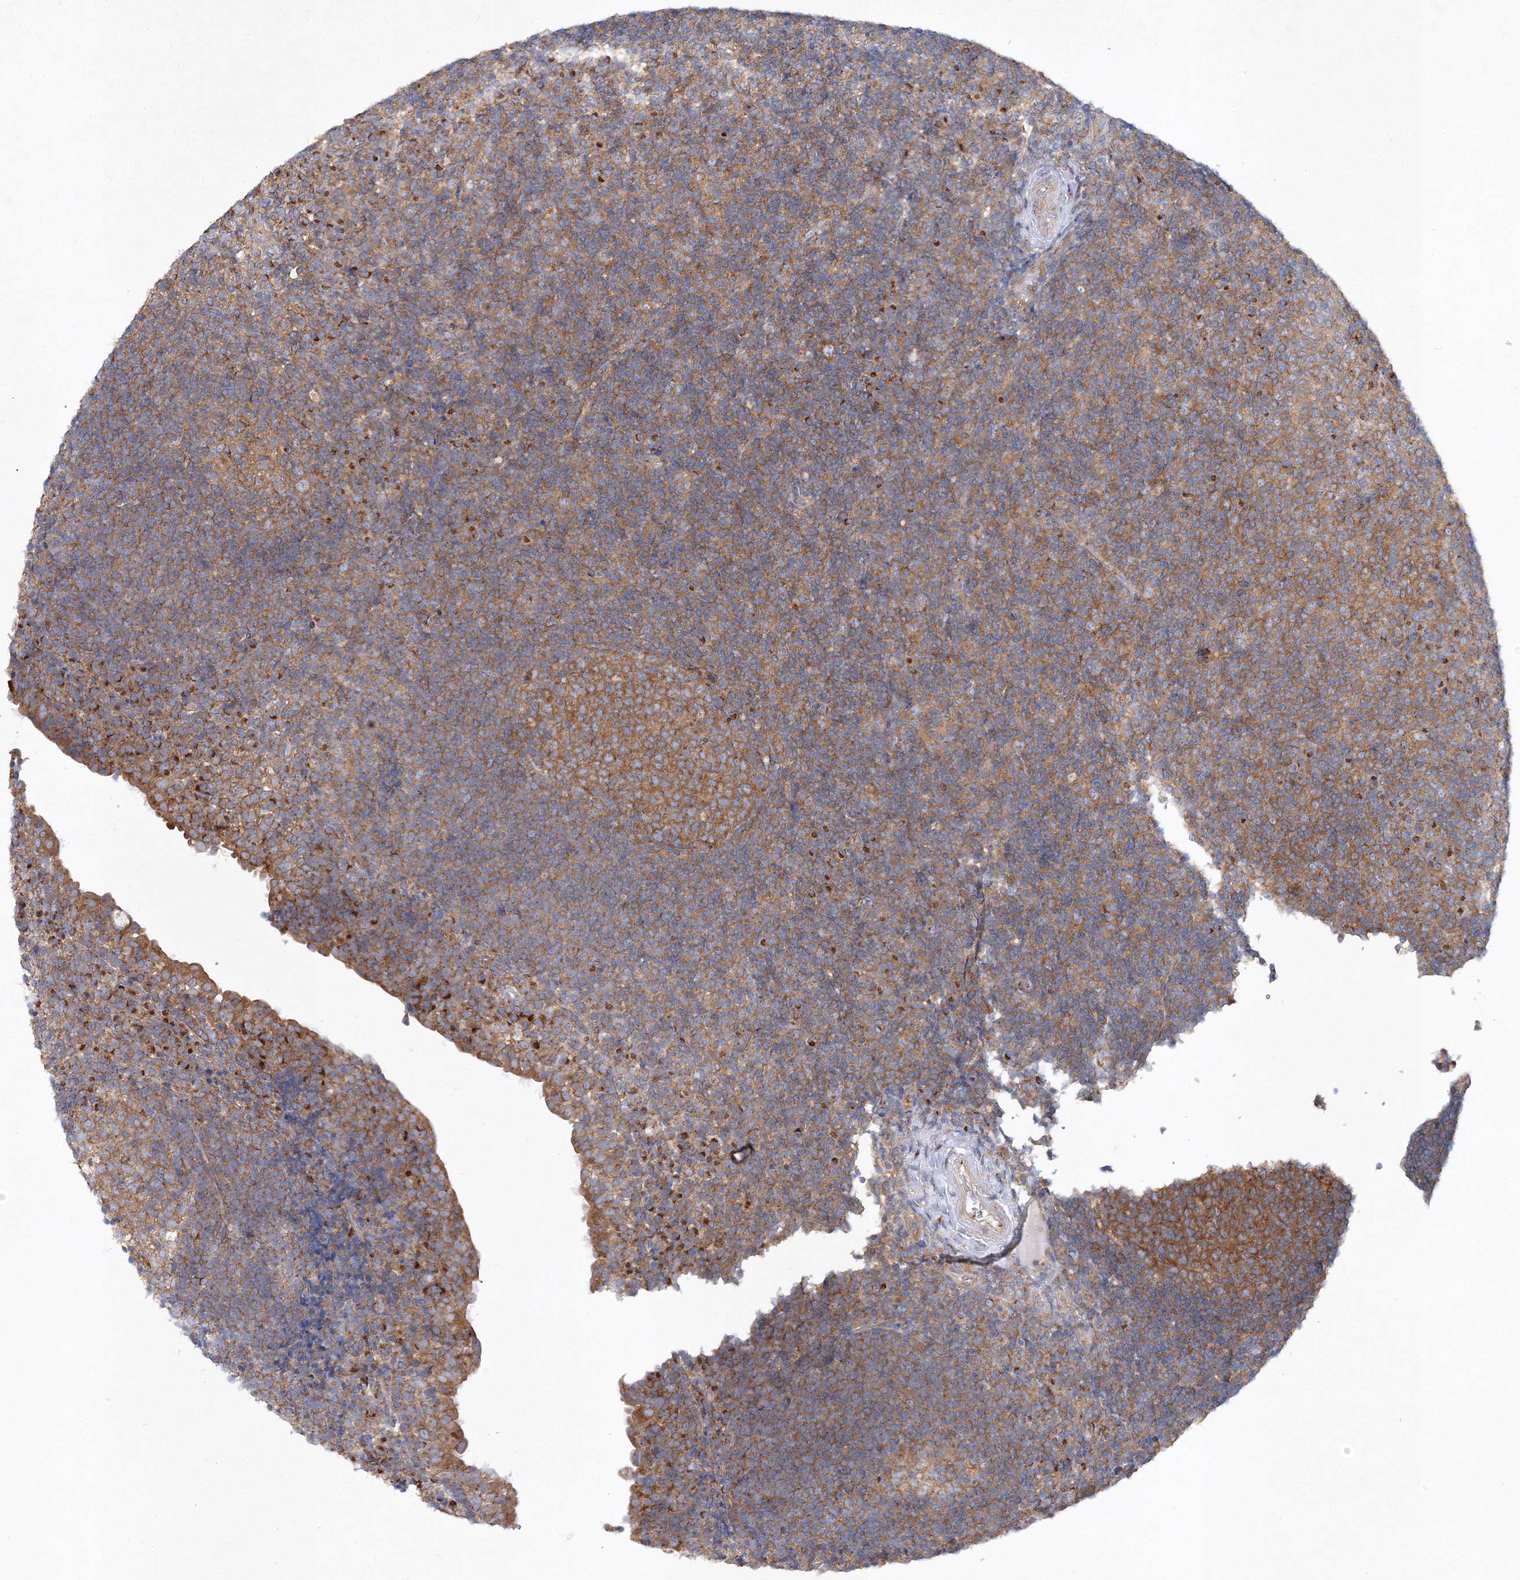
{"staining": {"intensity": "moderate", "quantity": ">75%", "location": "cytoplasmic/membranous"}, "tissue": "tonsil", "cell_type": "Germinal center cells", "image_type": "normal", "snomed": [{"axis": "morphology", "description": "Normal tissue, NOS"}, {"axis": "topography", "description": "Tonsil"}], "caption": "An image of human tonsil stained for a protein exhibits moderate cytoplasmic/membranous brown staining in germinal center cells. (brown staining indicates protein expression, while blue staining denotes nuclei).", "gene": "SEC23IP", "patient": {"sex": "female", "age": 40}}